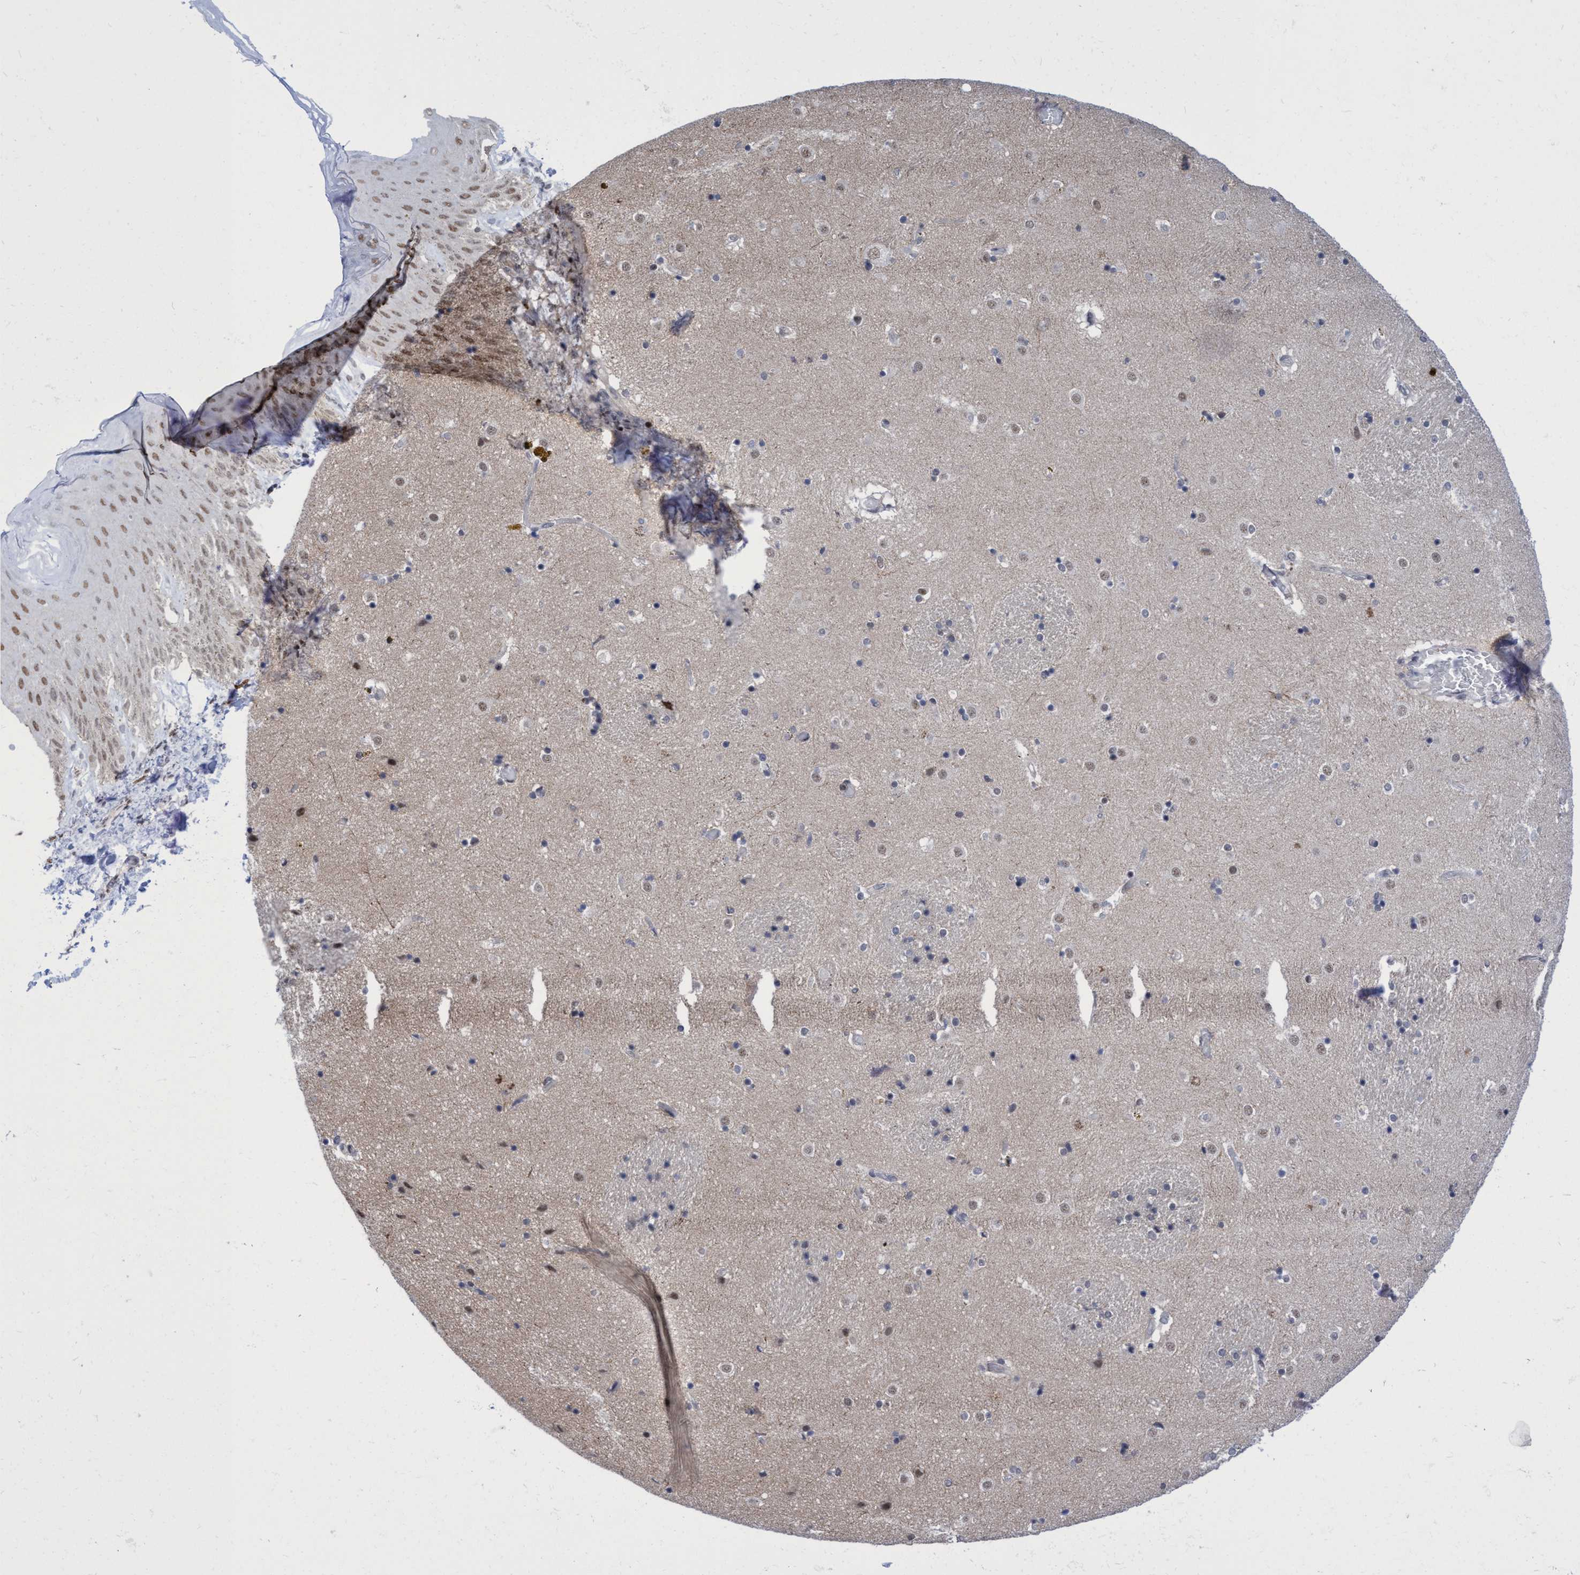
{"staining": {"intensity": "negative", "quantity": "none", "location": "none"}, "tissue": "caudate", "cell_type": "Glial cells", "image_type": "normal", "snomed": [{"axis": "morphology", "description": "Normal tissue, NOS"}, {"axis": "topography", "description": "Lateral ventricle wall"}], "caption": "This is a histopathology image of immunohistochemistry (IHC) staining of unremarkable caudate, which shows no expression in glial cells. (DAB (3,3'-diaminobenzidine) immunohistochemistry visualized using brightfield microscopy, high magnification).", "gene": "C9orf78", "patient": {"sex": "male", "age": 70}}